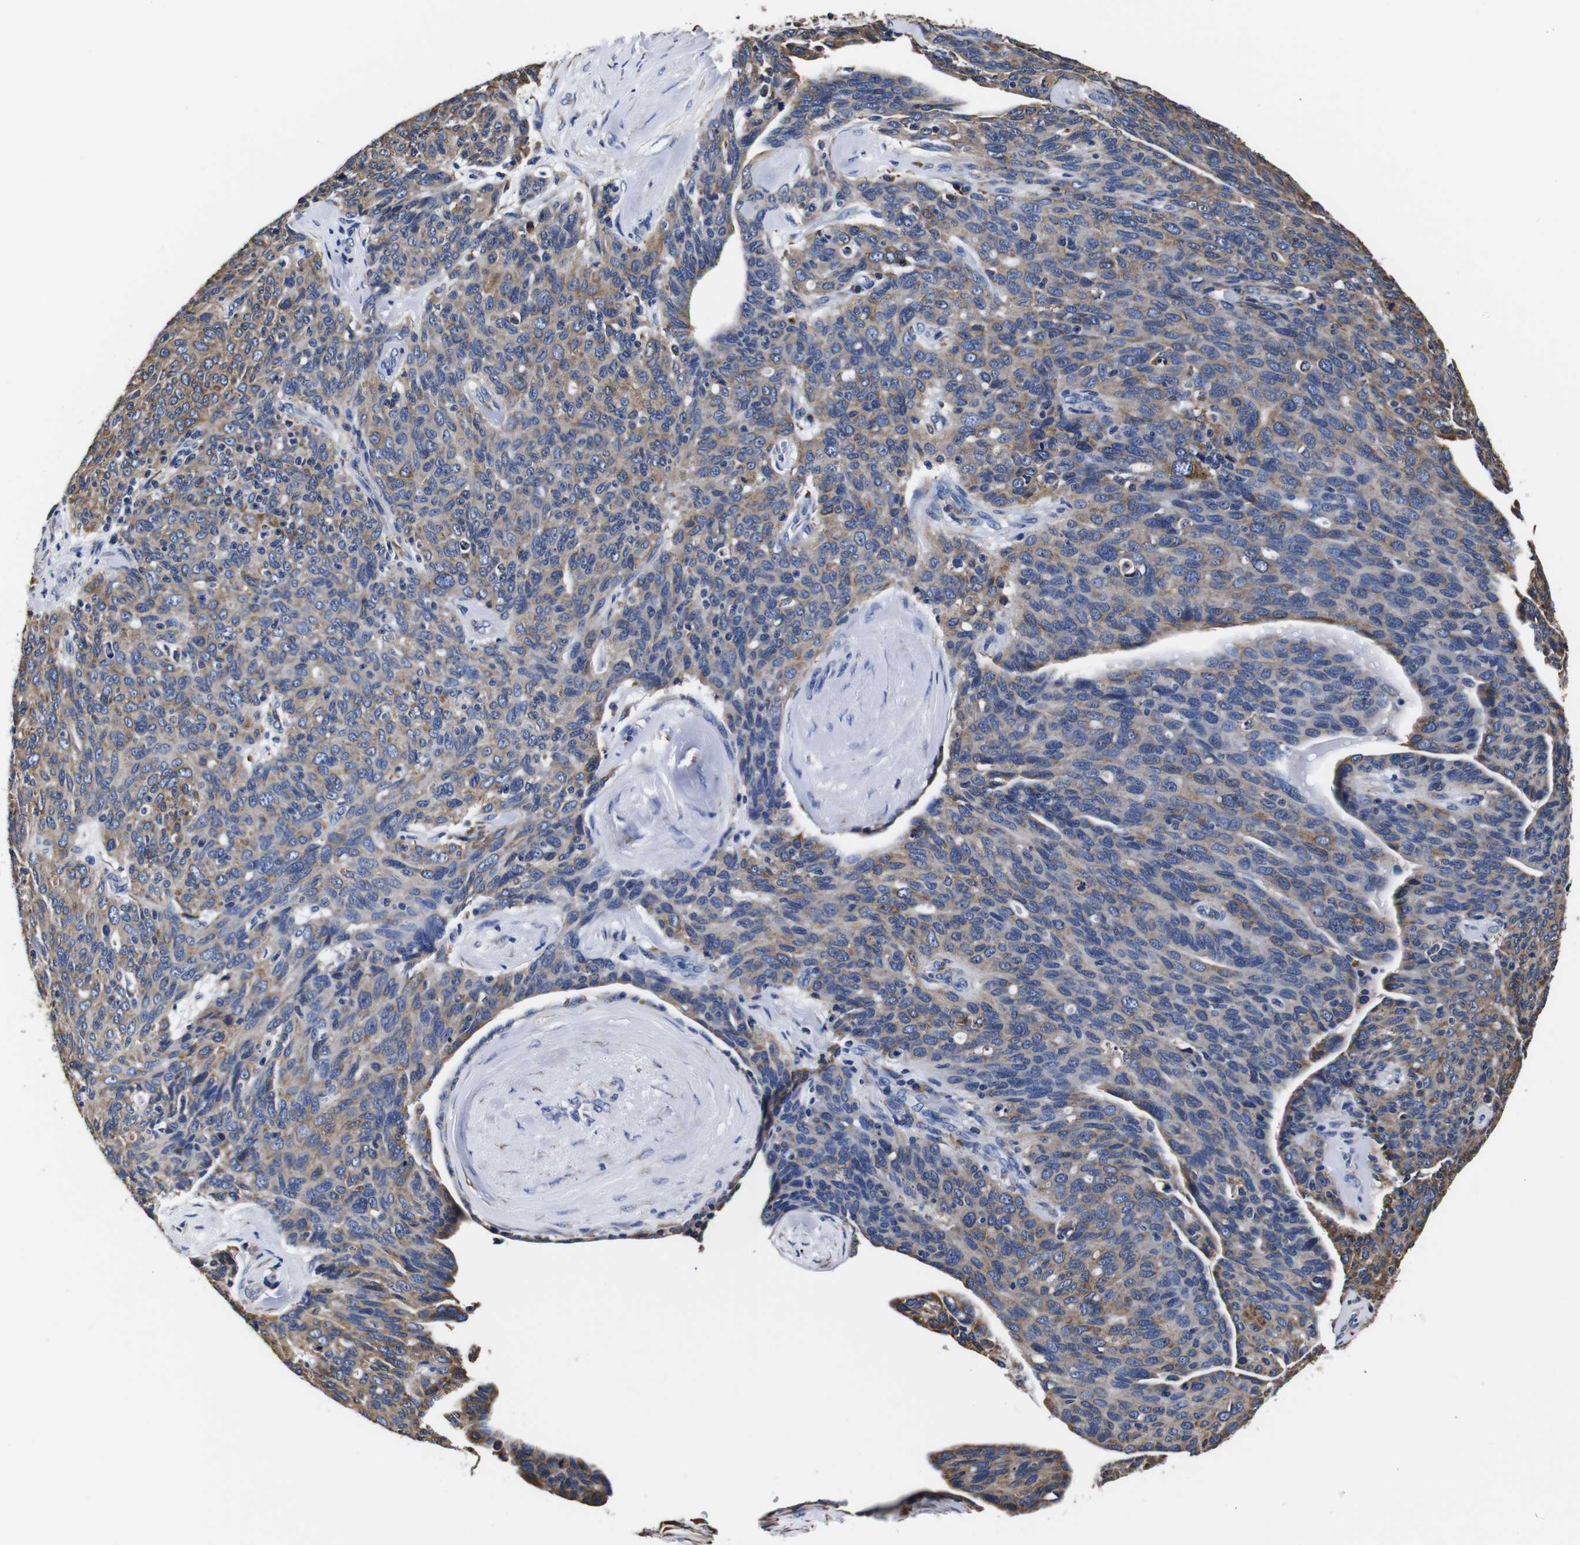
{"staining": {"intensity": "moderate", "quantity": "25%-75%", "location": "cytoplasmic/membranous"}, "tissue": "ovarian cancer", "cell_type": "Tumor cells", "image_type": "cancer", "snomed": [{"axis": "morphology", "description": "Carcinoma, endometroid"}, {"axis": "topography", "description": "Ovary"}], "caption": "Human ovarian cancer (endometroid carcinoma) stained with a protein marker shows moderate staining in tumor cells.", "gene": "PPIB", "patient": {"sex": "female", "age": 60}}